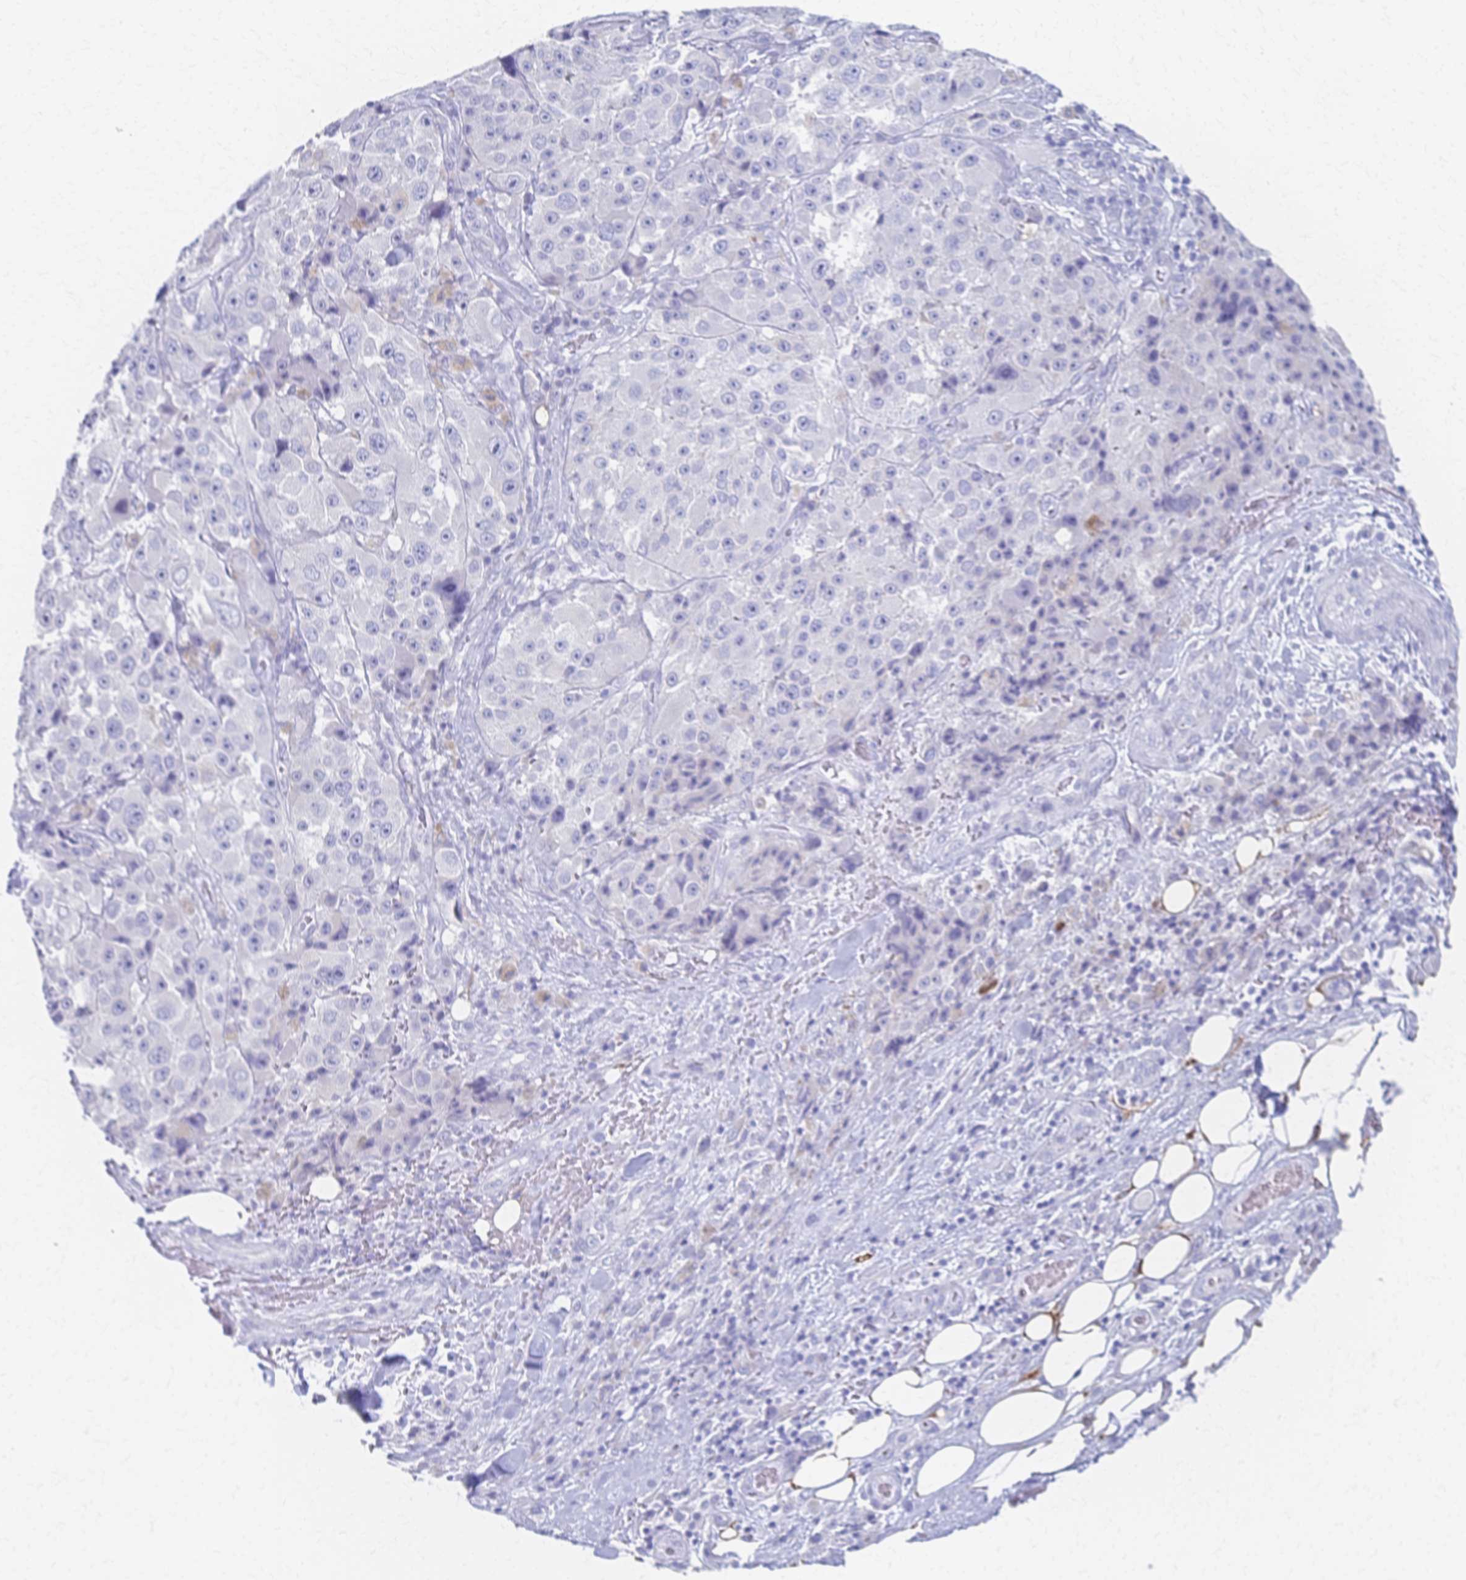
{"staining": {"intensity": "negative", "quantity": "none", "location": "none"}, "tissue": "melanoma", "cell_type": "Tumor cells", "image_type": "cancer", "snomed": [{"axis": "morphology", "description": "Malignant melanoma, Metastatic site"}, {"axis": "topography", "description": "Lymph node"}], "caption": "Malignant melanoma (metastatic site) was stained to show a protein in brown. There is no significant positivity in tumor cells.", "gene": "CYB5A", "patient": {"sex": "male", "age": 62}}